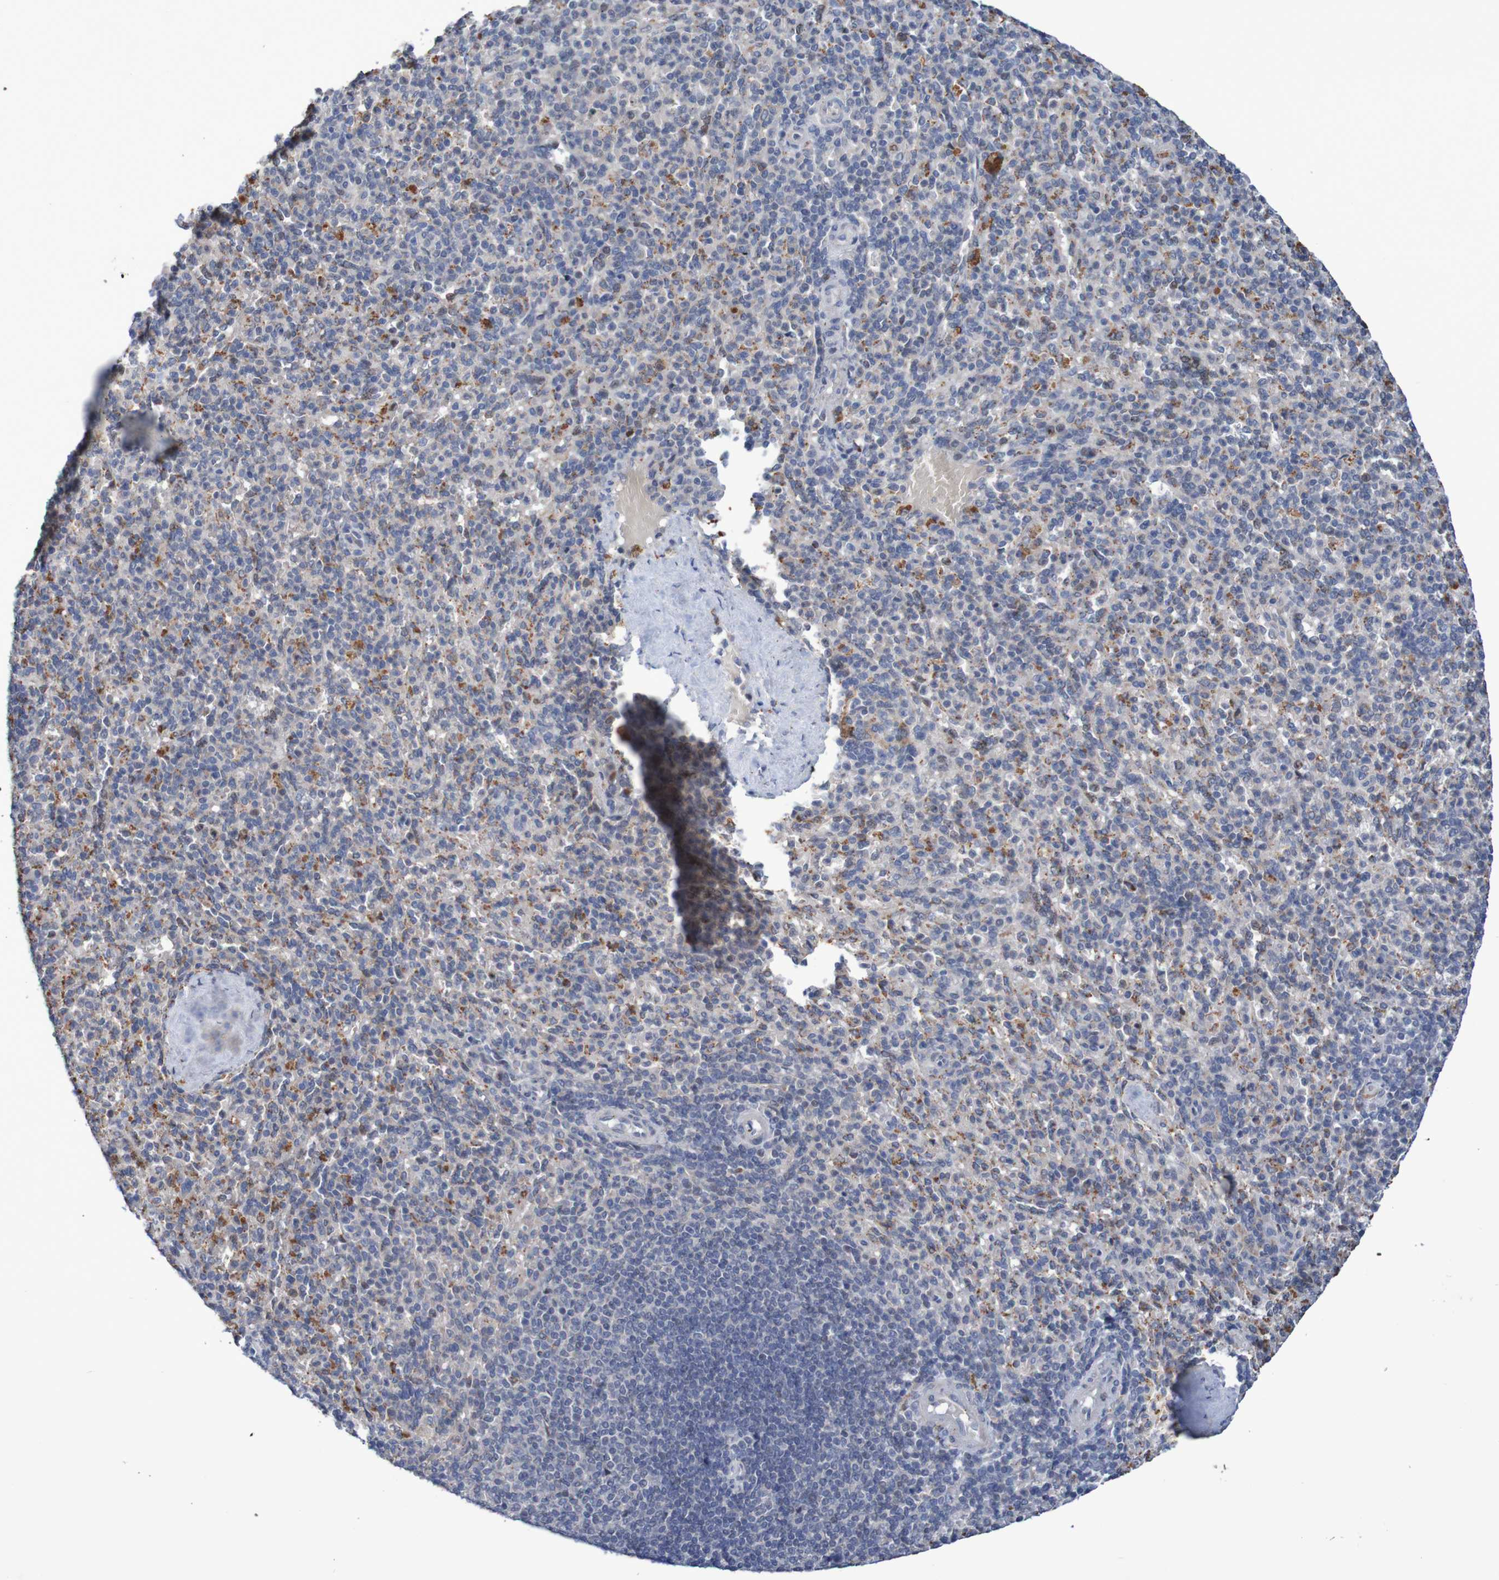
{"staining": {"intensity": "moderate", "quantity": "<25%", "location": "cytoplasmic/membranous"}, "tissue": "spleen", "cell_type": "Cells in red pulp", "image_type": "normal", "snomed": [{"axis": "morphology", "description": "Normal tissue, NOS"}, {"axis": "topography", "description": "Spleen"}], "caption": "Spleen stained with immunohistochemistry exhibits moderate cytoplasmic/membranous positivity in approximately <25% of cells in red pulp. (Stains: DAB (3,3'-diaminobenzidine) in brown, nuclei in blue, Microscopy: brightfield microscopy at high magnification).", "gene": "FBP1", "patient": {"sex": "male", "age": 36}}